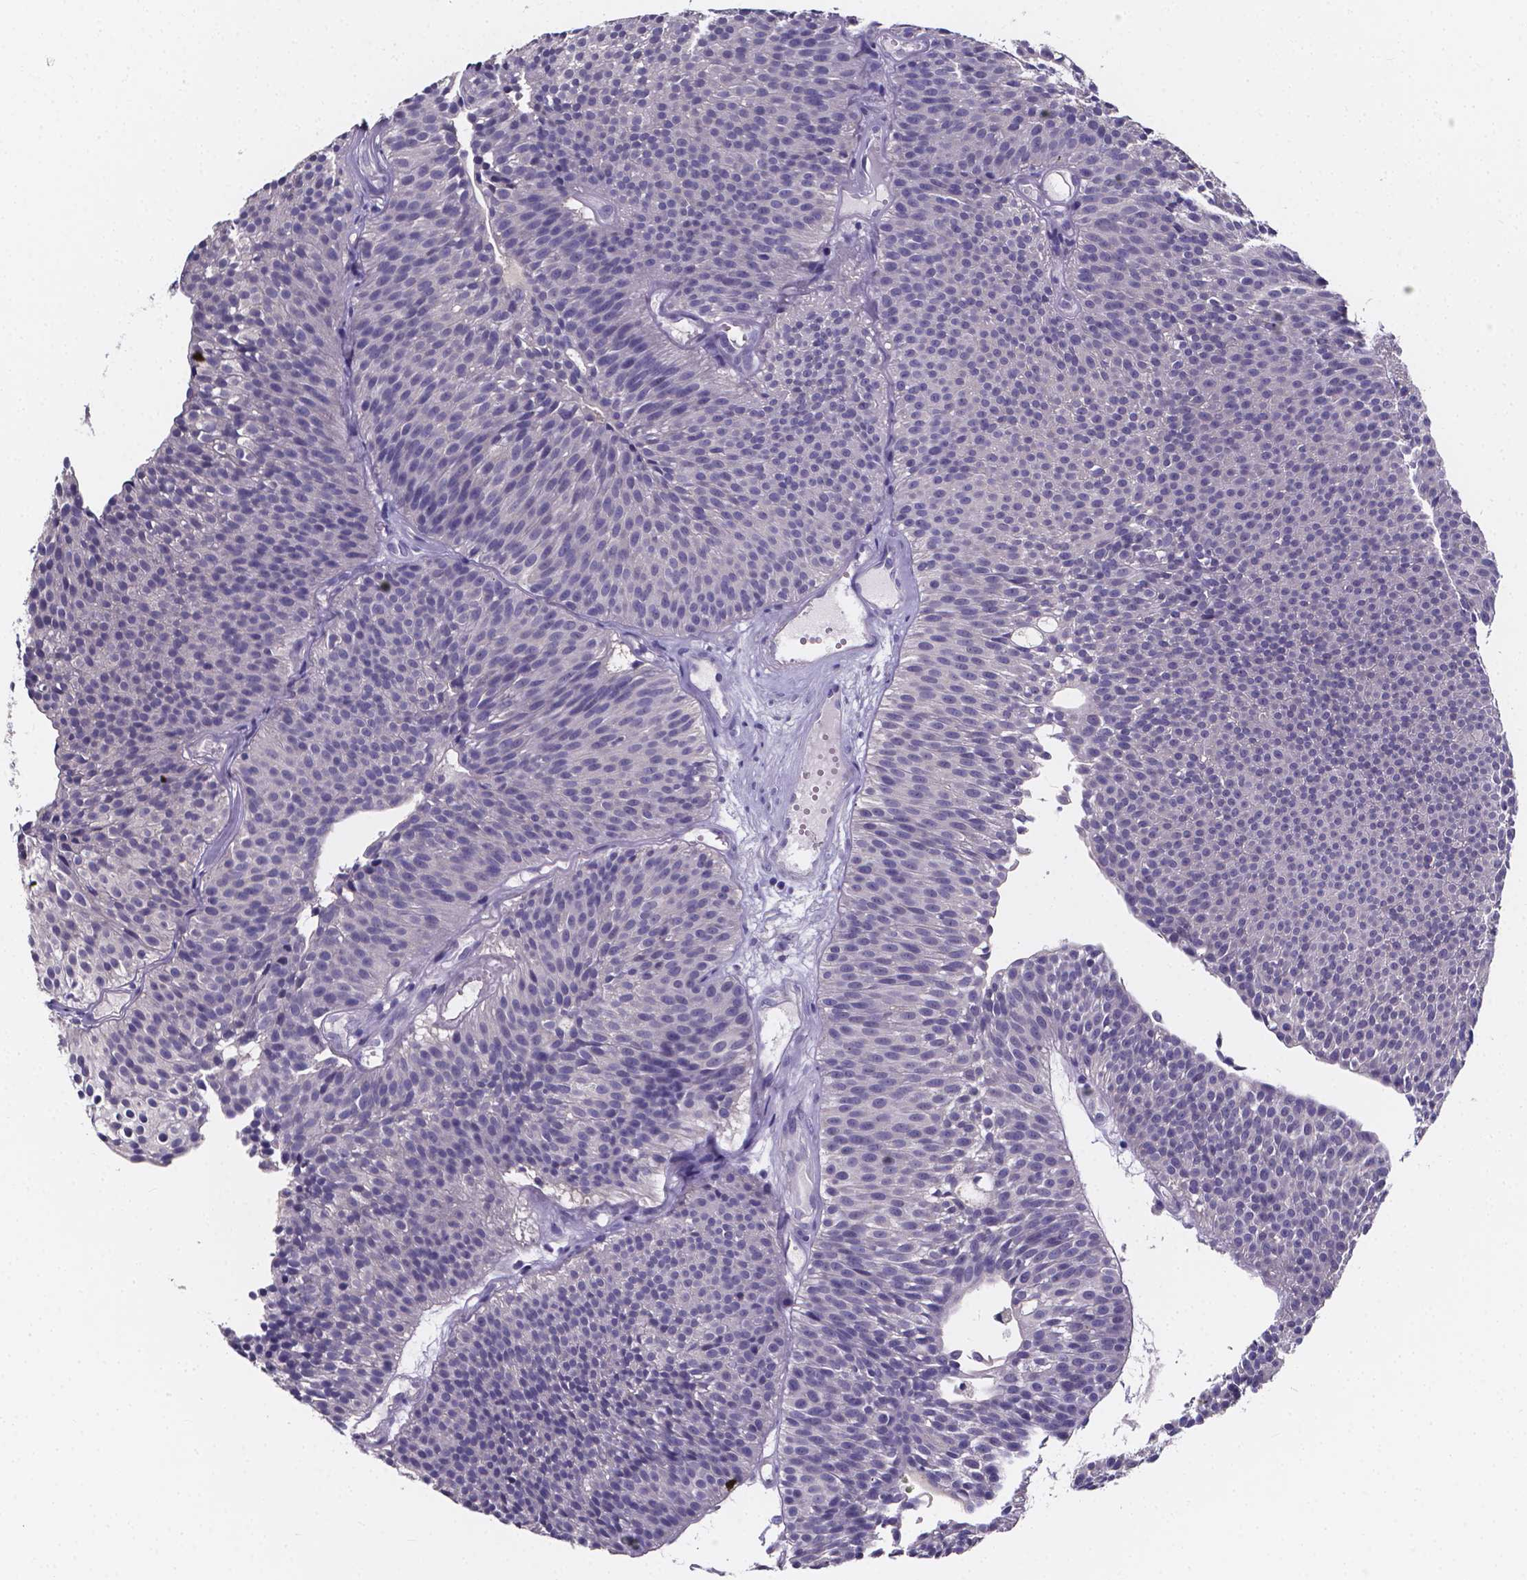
{"staining": {"intensity": "negative", "quantity": "none", "location": "none"}, "tissue": "urothelial cancer", "cell_type": "Tumor cells", "image_type": "cancer", "snomed": [{"axis": "morphology", "description": "Urothelial carcinoma, Low grade"}, {"axis": "topography", "description": "Urinary bladder"}], "caption": "A high-resolution photomicrograph shows IHC staining of urothelial carcinoma (low-grade), which reveals no significant expression in tumor cells.", "gene": "SPOCD1", "patient": {"sex": "male", "age": 63}}